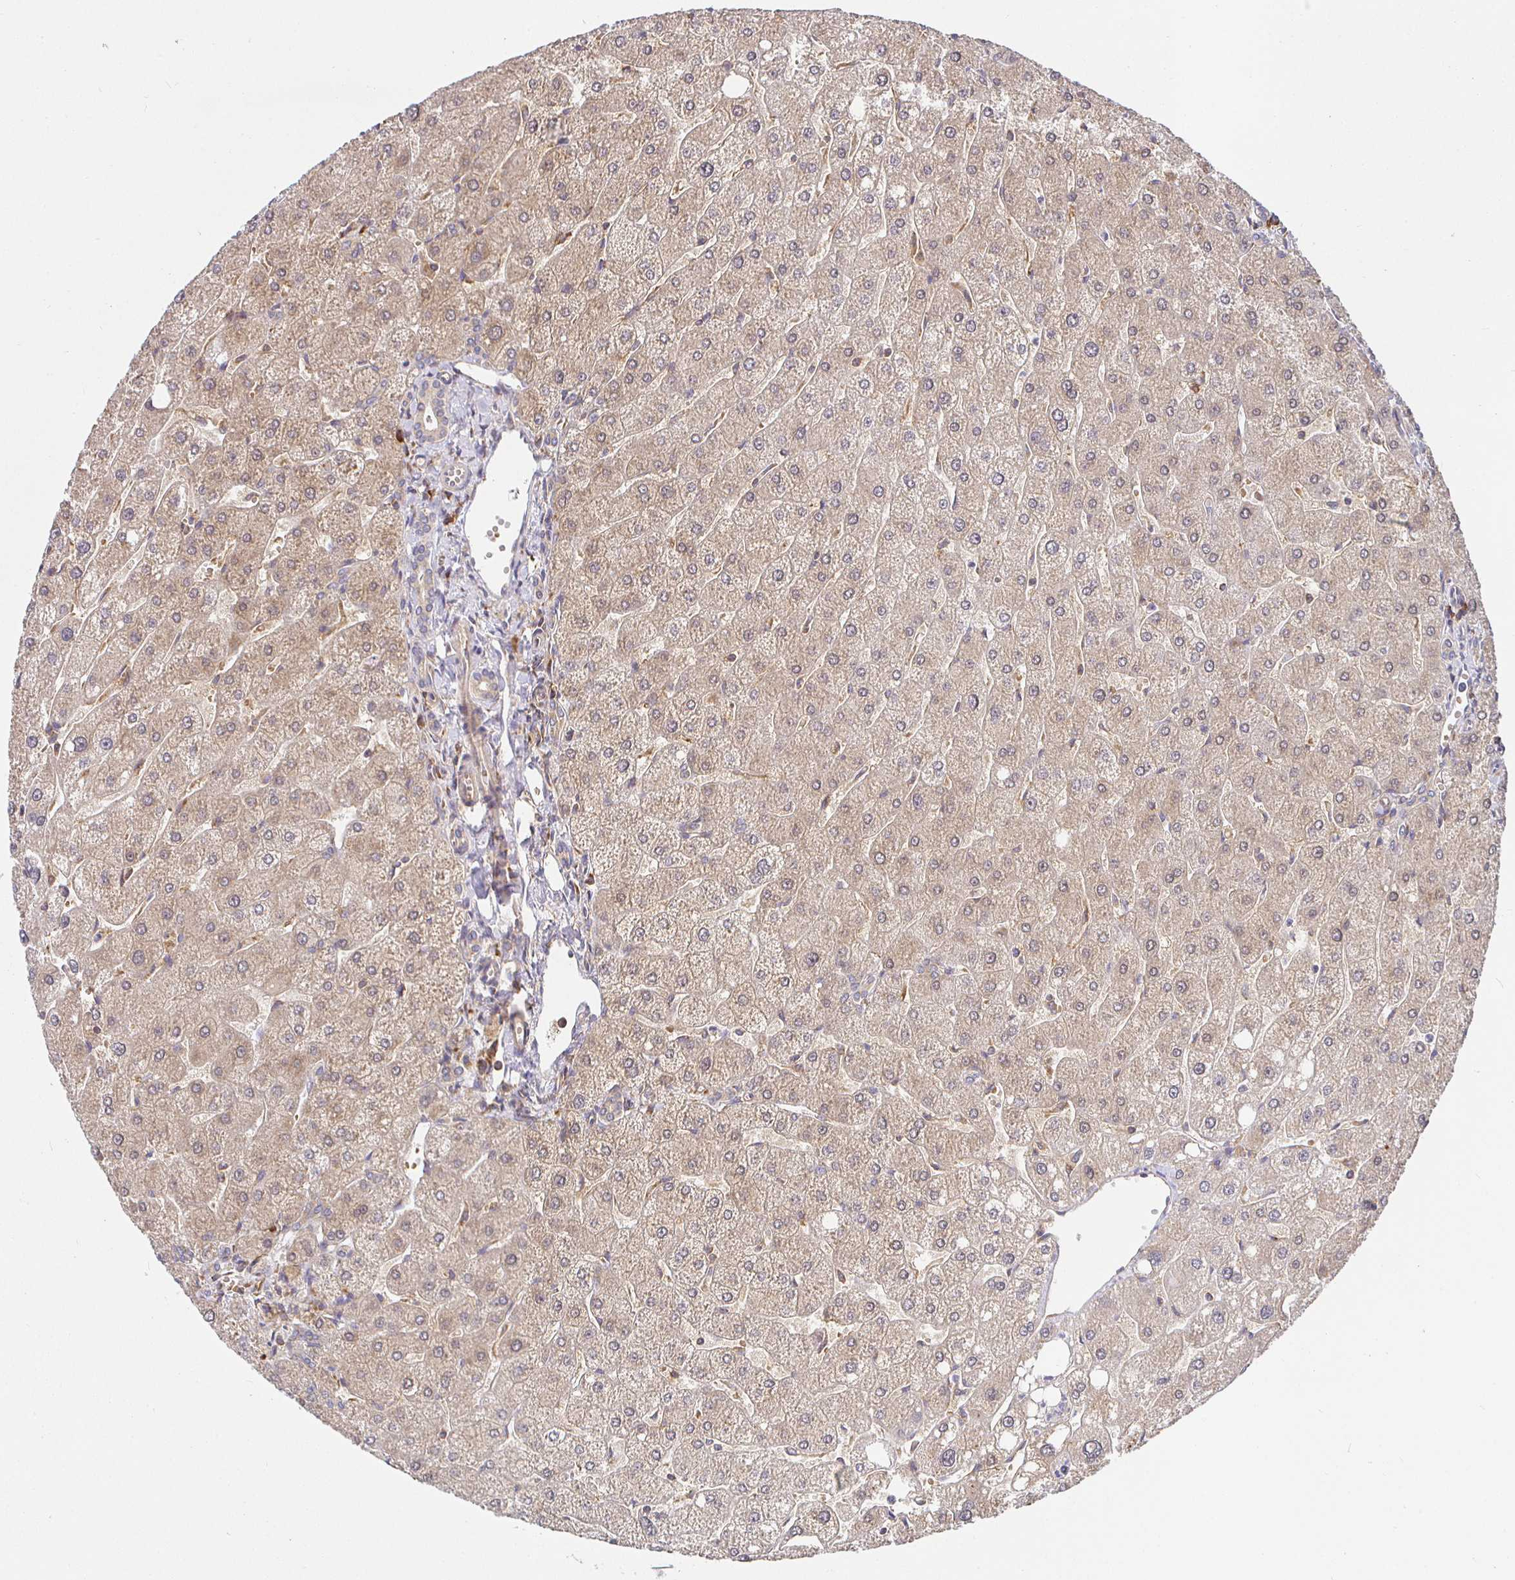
{"staining": {"intensity": "negative", "quantity": "none", "location": "none"}, "tissue": "liver", "cell_type": "Cholangiocytes", "image_type": "normal", "snomed": [{"axis": "morphology", "description": "Normal tissue, NOS"}, {"axis": "topography", "description": "Liver"}], "caption": "This is a photomicrograph of immunohistochemistry (IHC) staining of benign liver, which shows no expression in cholangiocytes. Brightfield microscopy of IHC stained with DAB (3,3'-diaminobenzidine) (brown) and hematoxylin (blue), captured at high magnification.", "gene": "IRAK1", "patient": {"sex": "male", "age": 67}}